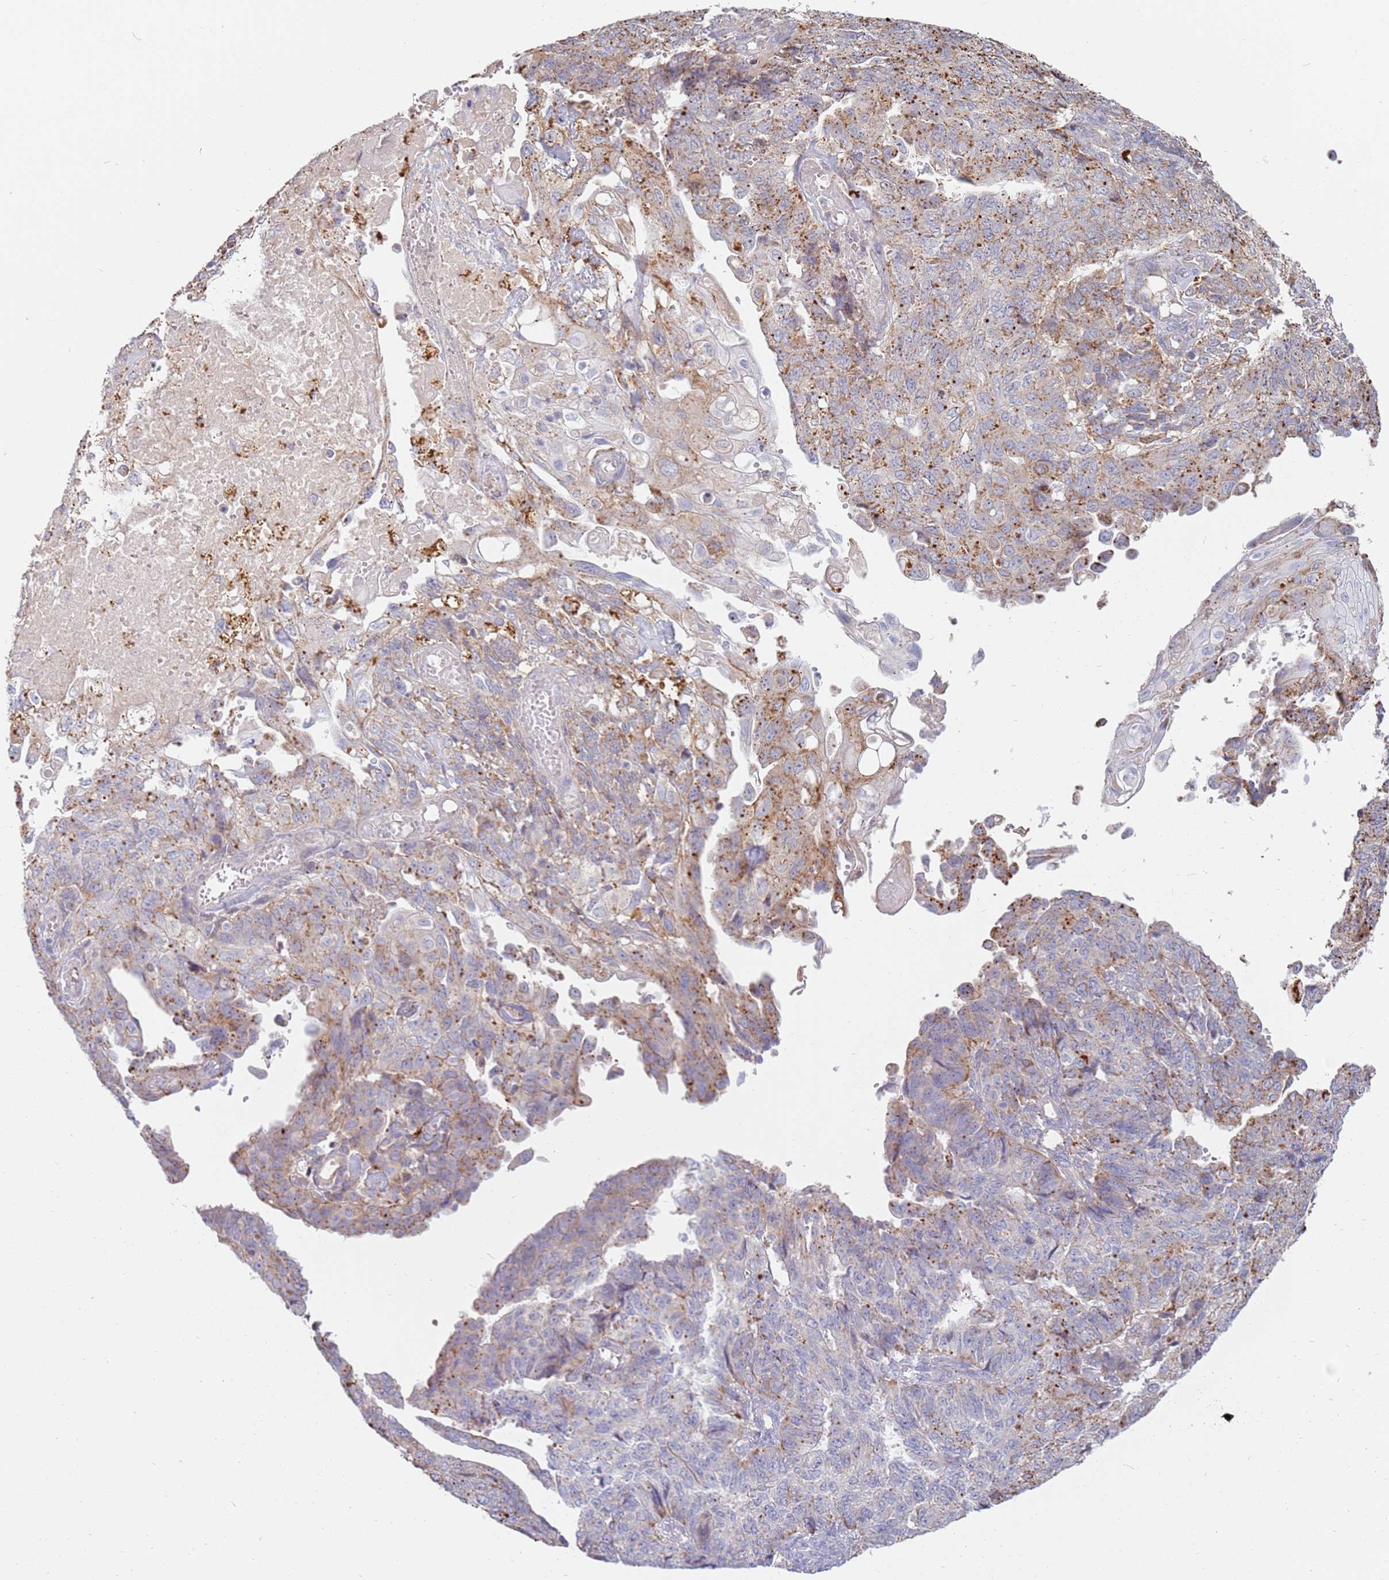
{"staining": {"intensity": "moderate", "quantity": "25%-75%", "location": "cytoplasmic/membranous"}, "tissue": "endometrial cancer", "cell_type": "Tumor cells", "image_type": "cancer", "snomed": [{"axis": "morphology", "description": "Adenocarcinoma, NOS"}, {"axis": "topography", "description": "Endometrium"}], "caption": "This image reveals IHC staining of endometrial cancer, with medium moderate cytoplasmic/membranous expression in about 25%-75% of tumor cells.", "gene": "TMEM229B", "patient": {"sex": "female", "age": 32}}